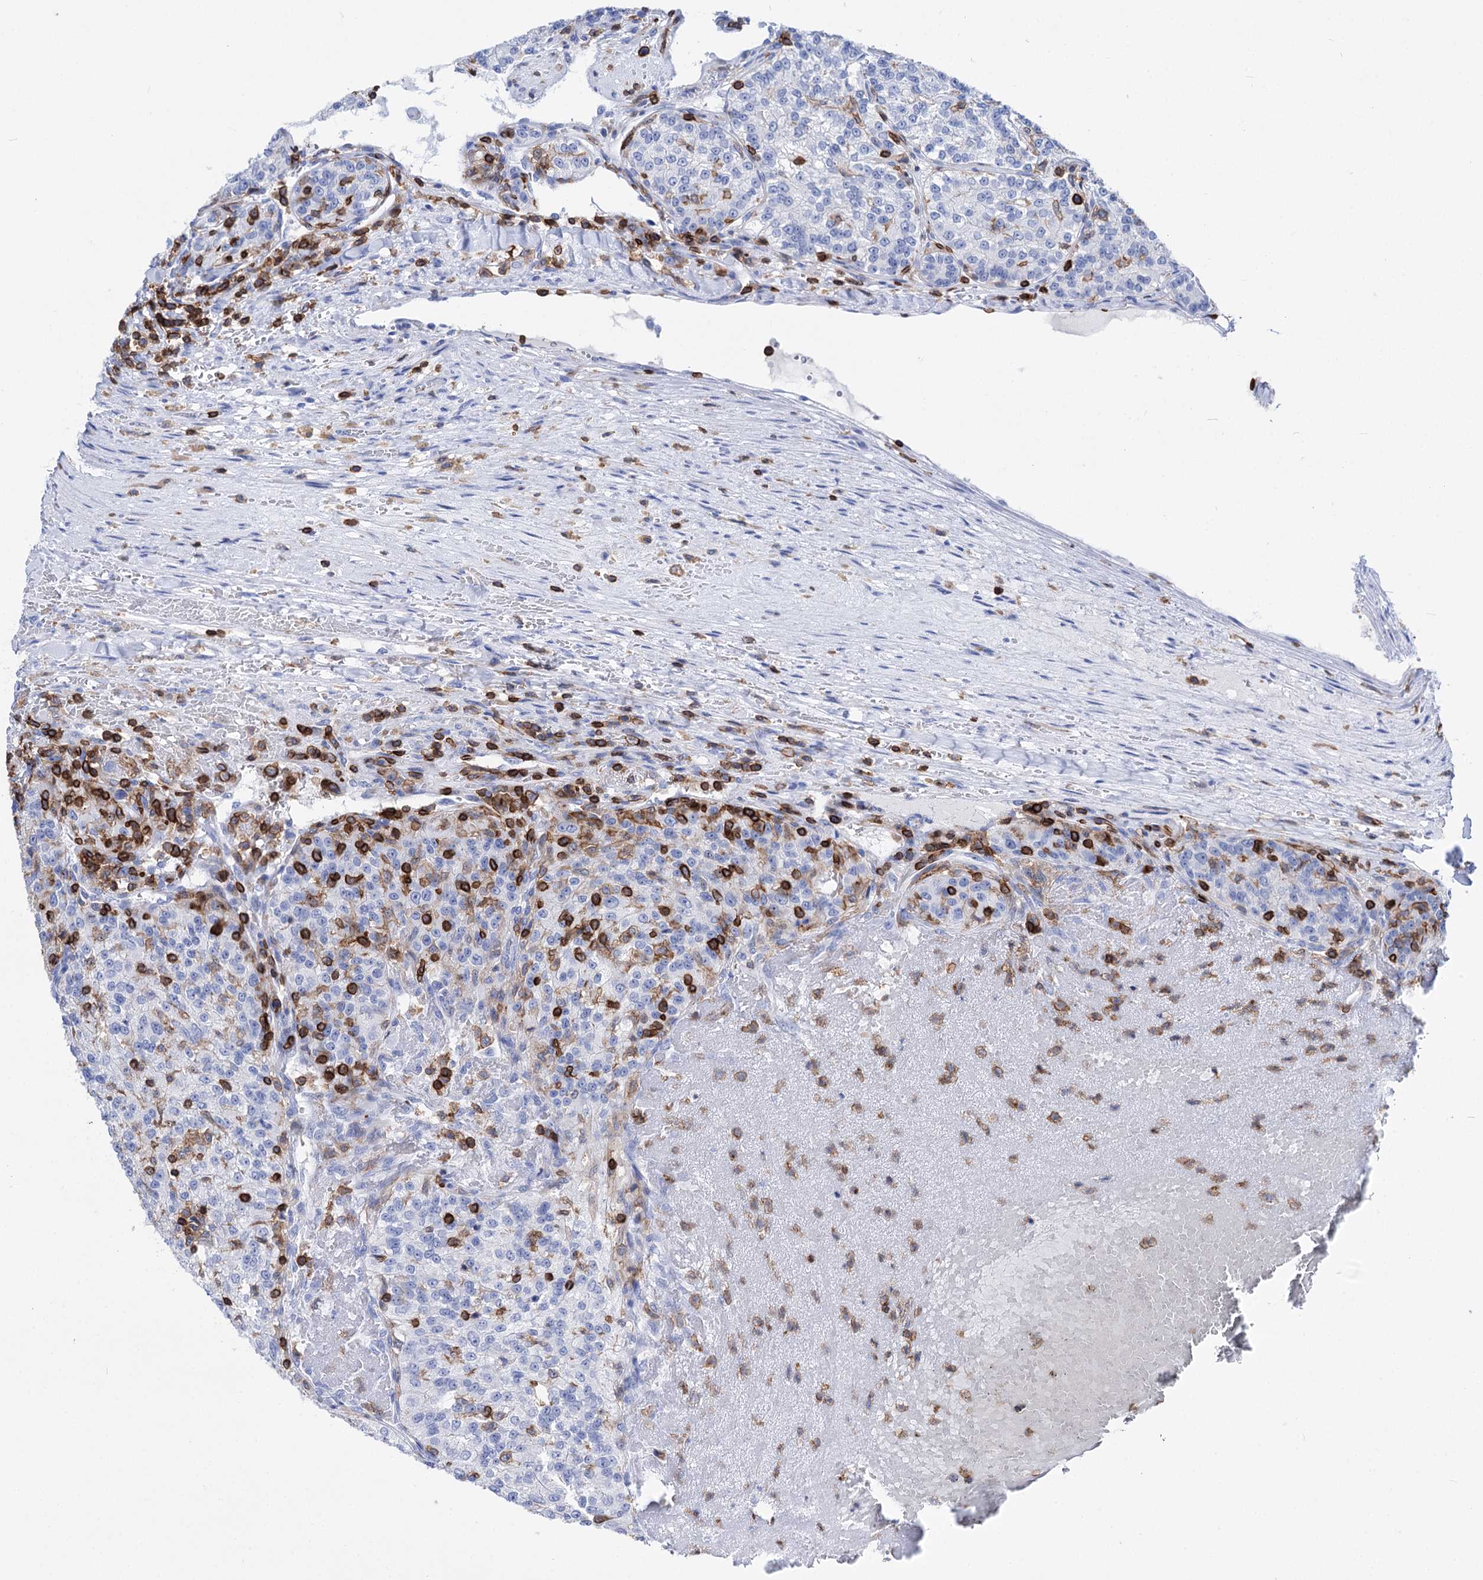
{"staining": {"intensity": "negative", "quantity": "none", "location": "none"}, "tissue": "renal cancer", "cell_type": "Tumor cells", "image_type": "cancer", "snomed": [{"axis": "morphology", "description": "Adenocarcinoma, NOS"}, {"axis": "topography", "description": "Kidney"}], "caption": "Tumor cells are negative for brown protein staining in renal adenocarcinoma.", "gene": "DEF6", "patient": {"sex": "female", "age": 63}}